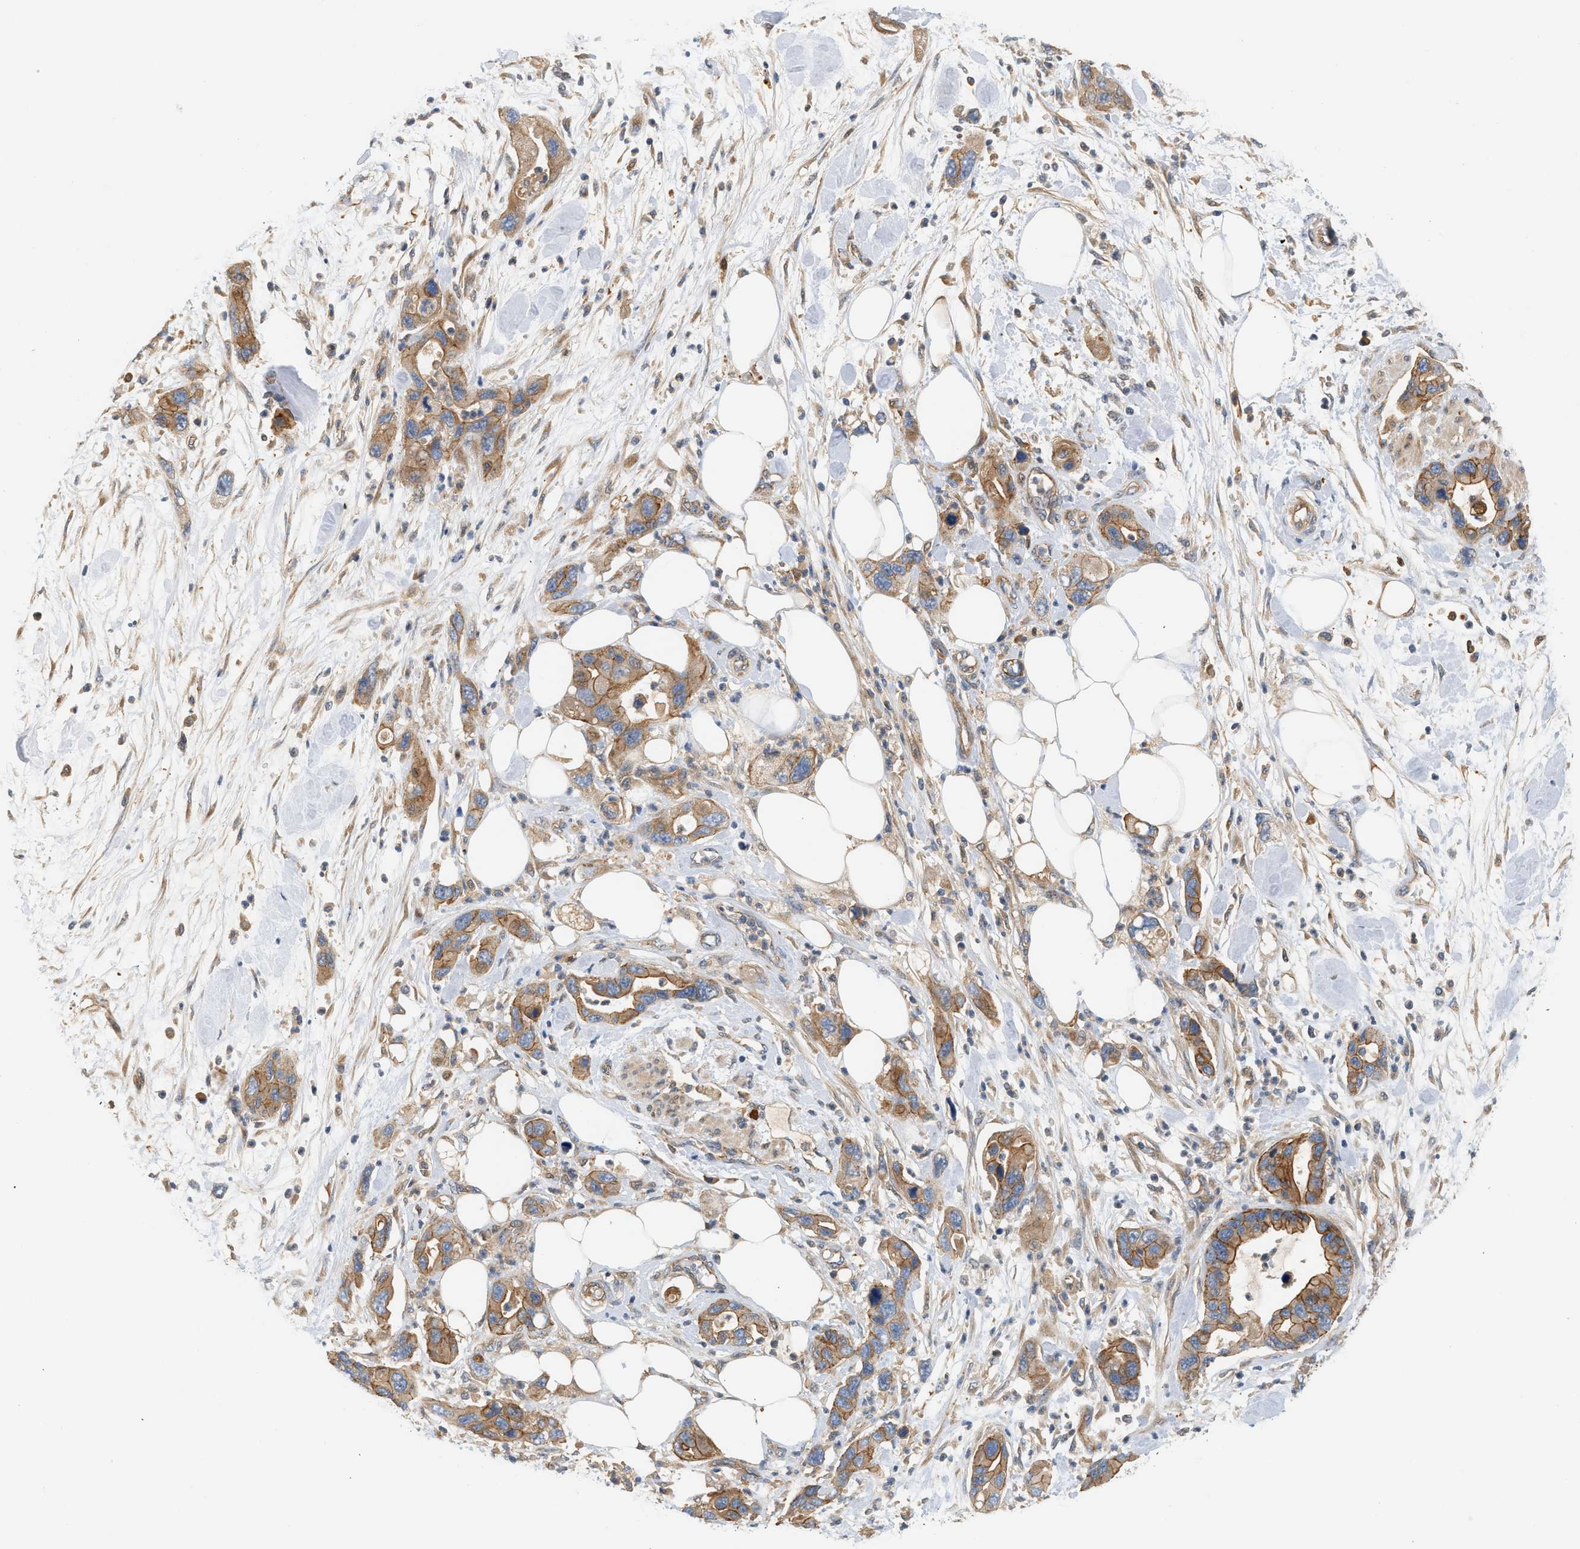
{"staining": {"intensity": "moderate", "quantity": ">75%", "location": "cytoplasmic/membranous"}, "tissue": "pancreatic cancer", "cell_type": "Tumor cells", "image_type": "cancer", "snomed": [{"axis": "morphology", "description": "Normal tissue, NOS"}, {"axis": "morphology", "description": "Adenocarcinoma, NOS"}, {"axis": "topography", "description": "Pancreas"}], "caption": "Brown immunohistochemical staining in pancreatic adenocarcinoma exhibits moderate cytoplasmic/membranous staining in about >75% of tumor cells.", "gene": "CTXN1", "patient": {"sex": "female", "age": 71}}